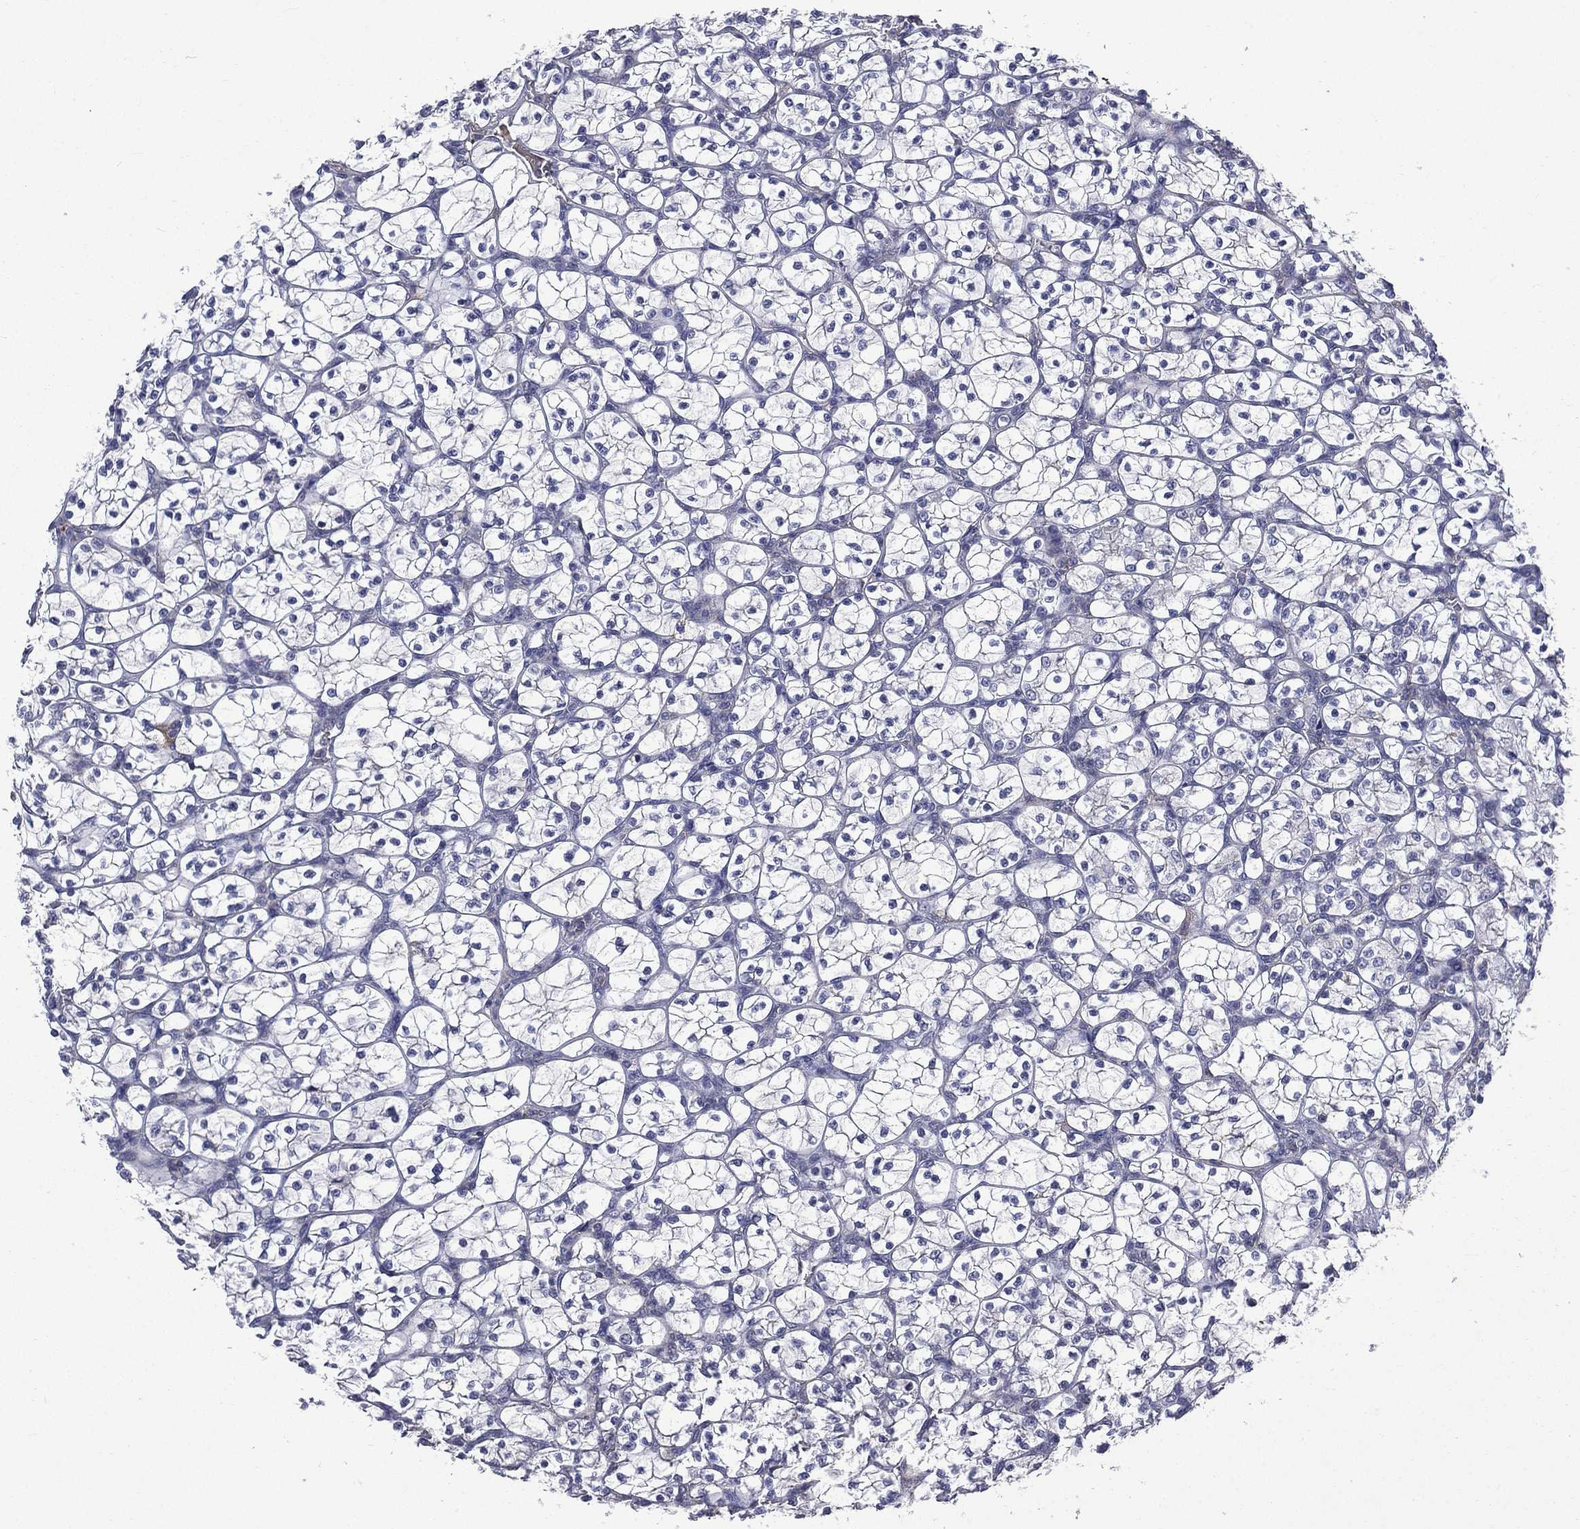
{"staining": {"intensity": "negative", "quantity": "none", "location": "none"}, "tissue": "renal cancer", "cell_type": "Tumor cells", "image_type": "cancer", "snomed": [{"axis": "morphology", "description": "Adenocarcinoma, NOS"}, {"axis": "topography", "description": "Kidney"}], "caption": "Adenocarcinoma (renal) stained for a protein using immunohistochemistry reveals no positivity tumor cells.", "gene": "FGG", "patient": {"sex": "female", "age": 89}}